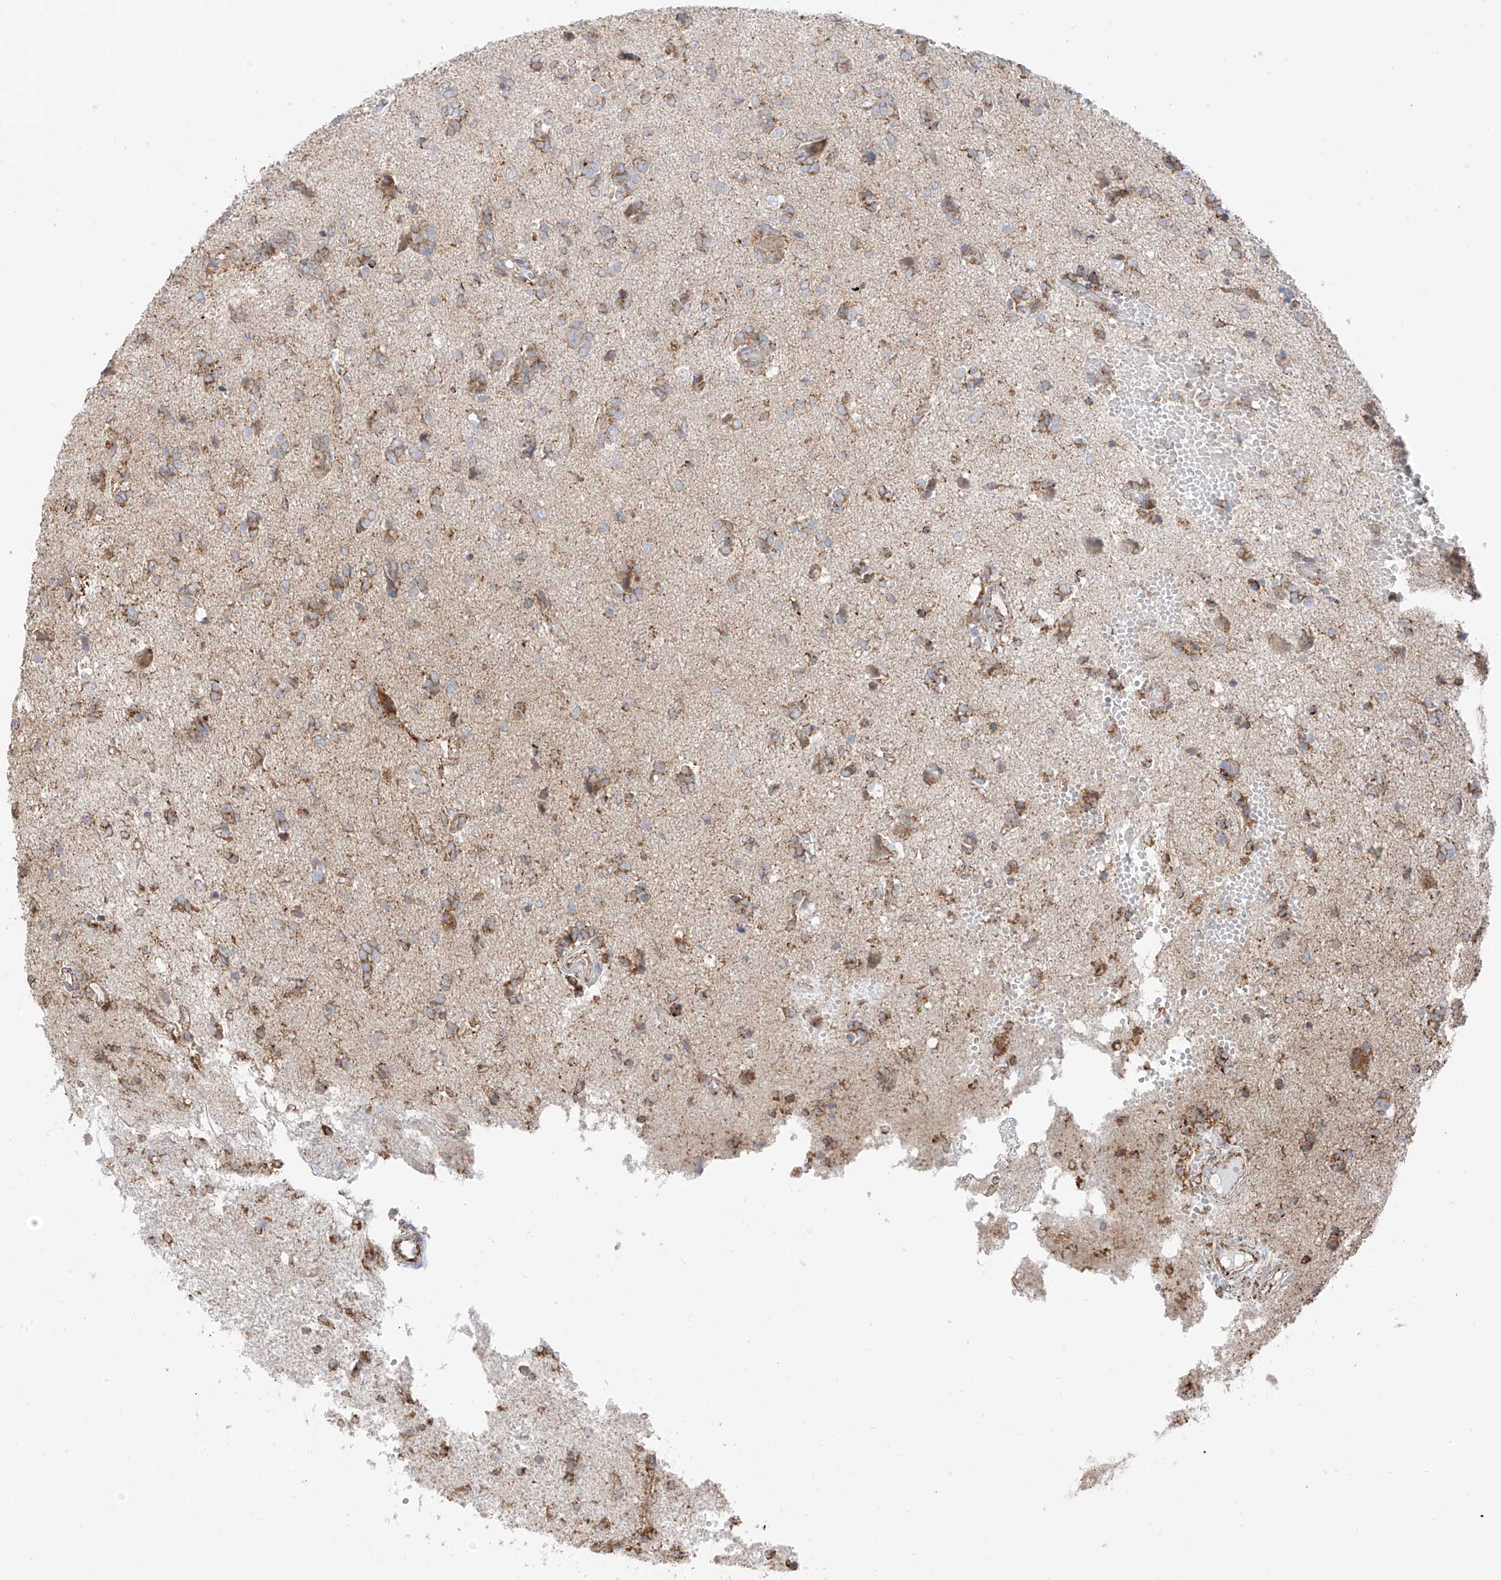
{"staining": {"intensity": "moderate", "quantity": ">75%", "location": "cytoplasmic/membranous"}, "tissue": "glioma", "cell_type": "Tumor cells", "image_type": "cancer", "snomed": [{"axis": "morphology", "description": "Glioma, malignant, High grade"}, {"axis": "topography", "description": "Brain"}], "caption": "Human glioma stained for a protein (brown) displays moderate cytoplasmic/membranous positive positivity in approximately >75% of tumor cells.", "gene": "ETHE1", "patient": {"sex": "female", "age": 59}}